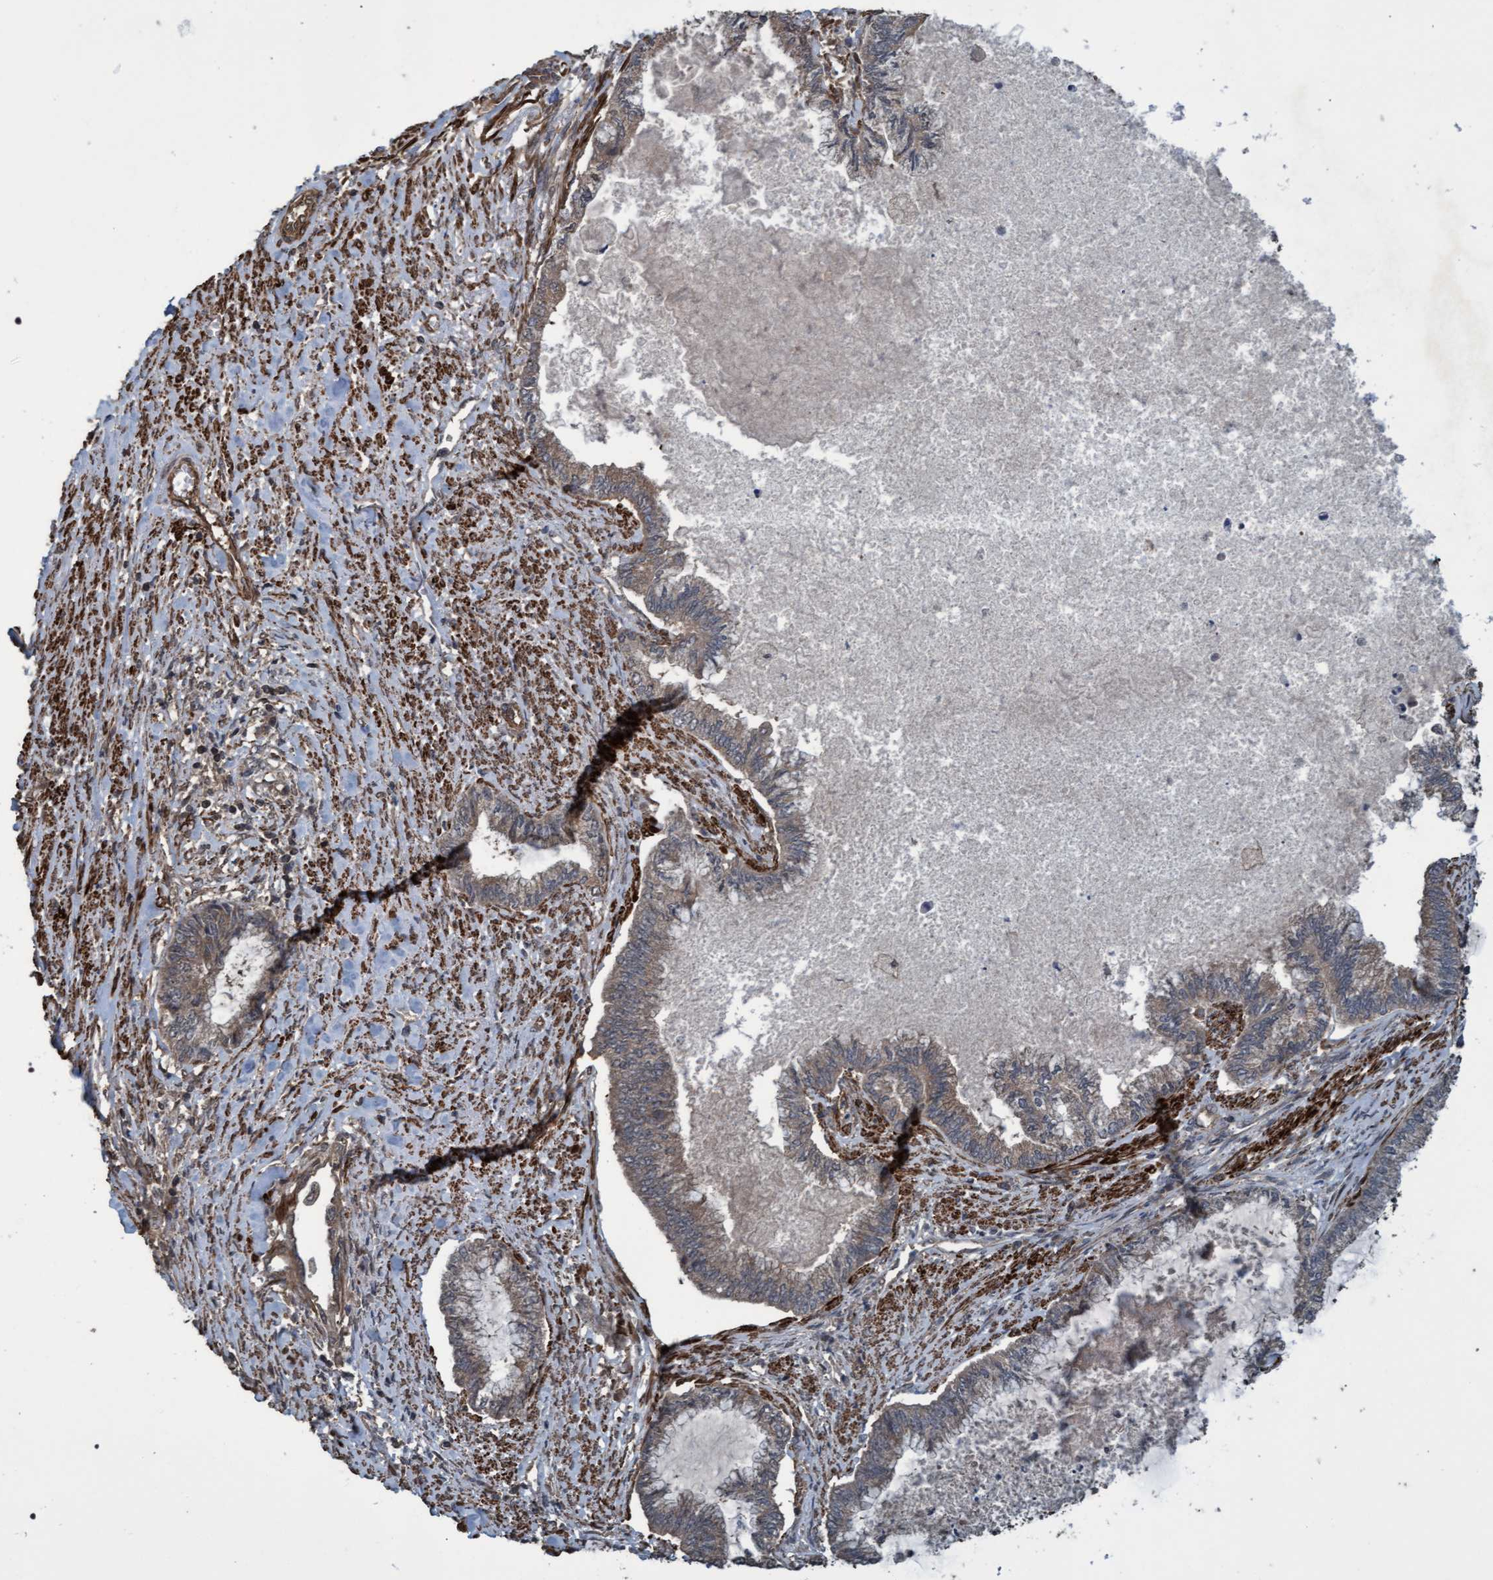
{"staining": {"intensity": "weak", "quantity": "25%-75%", "location": "cytoplasmic/membranous"}, "tissue": "endometrial cancer", "cell_type": "Tumor cells", "image_type": "cancer", "snomed": [{"axis": "morphology", "description": "Adenocarcinoma, NOS"}, {"axis": "topography", "description": "Endometrium"}], "caption": "Protein analysis of adenocarcinoma (endometrial) tissue shows weak cytoplasmic/membranous staining in about 25%-75% of tumor cells. Nuclei are stained in blue.", "gene": "GGT6", "patient": {"sex": "female", "age": 86}}